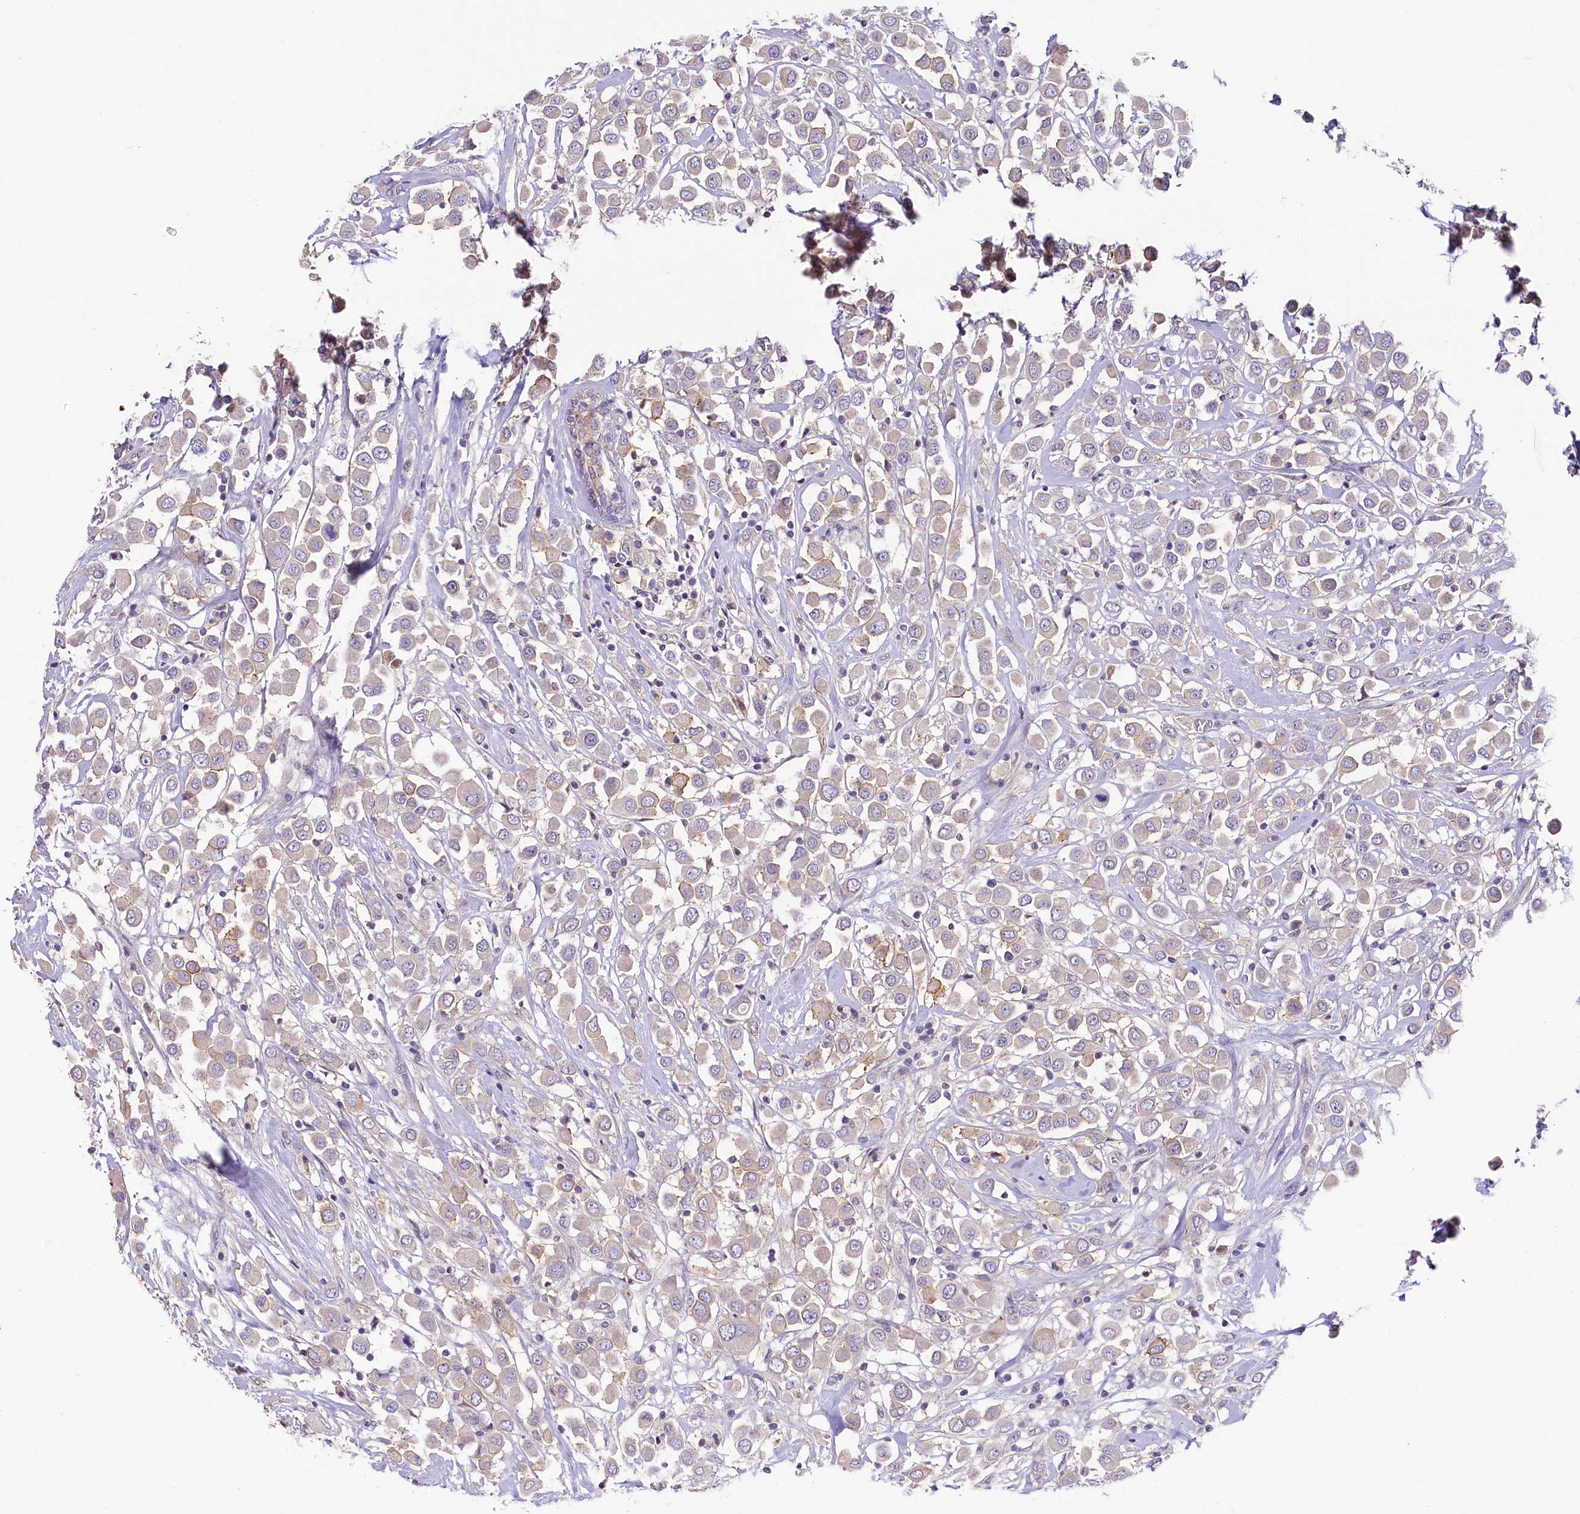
{"staining": {"intensity": "weak", "quantity": "<25%", "location": "cytoplasmic/membranous"}, "tissue": "breast cancer", "cell_type": "Tumor cells", "image_type": "cancer", "snomed": [{"axis": "morphology", "description": "Duct carcinoma"}, {"axis": "topography", "description": "Breast"}], "caption": "A micrograph of invasive ductal carcinoma (breast) stained for a protein displays no brown staining in tumor cells. (DAB immunohistochemistry (IHC) with hematoxylin counter stain).", "gene": "PDE6D", "patient": {"sex": "female", "age": 61}}